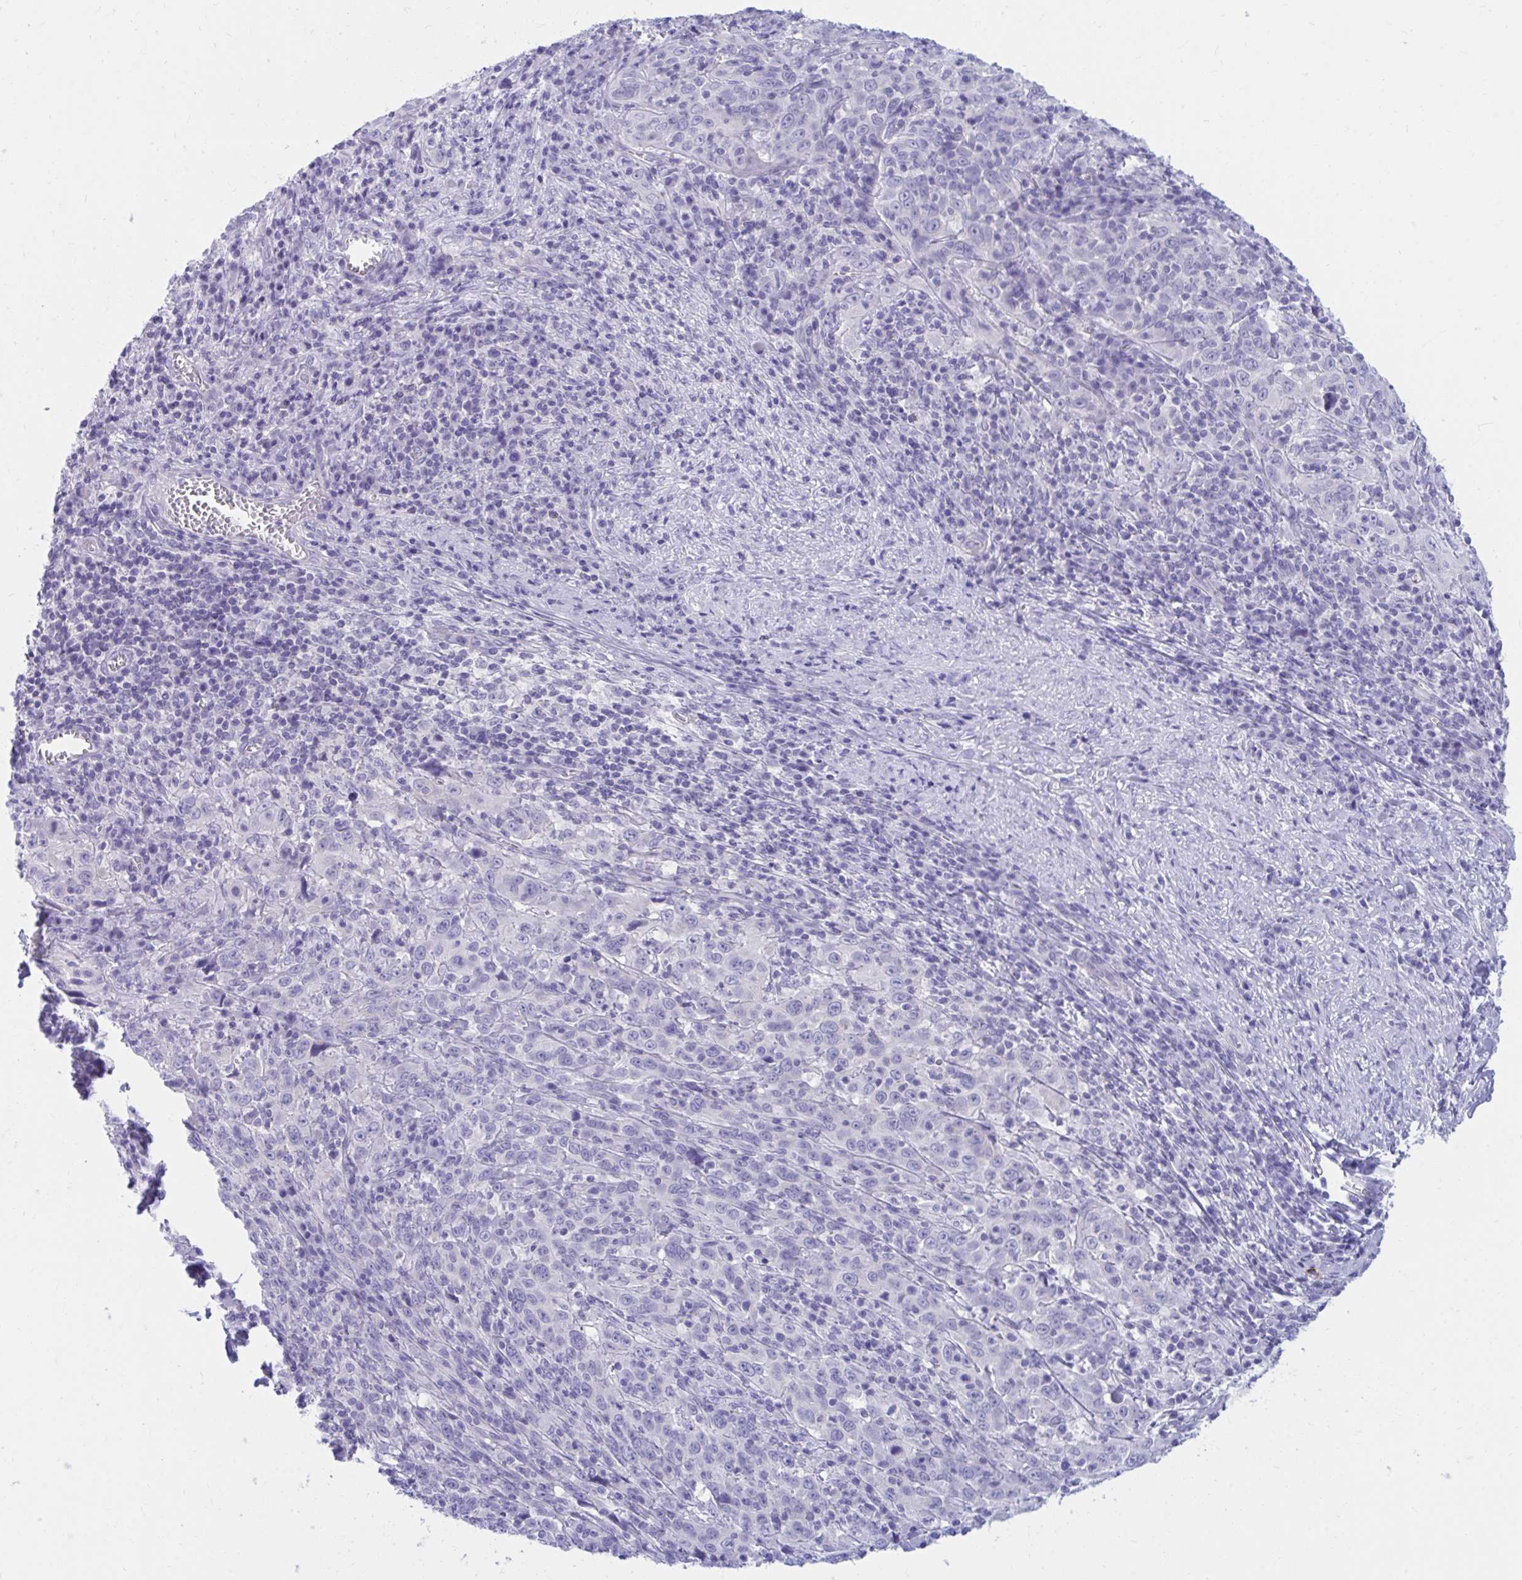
{"staining": {"intensity": "negative", "quantity": "none", "location": "none"}, "tissue": "cervical cancer", "cell_type": "Tumor cells", "image_type": "cancer", "snomed": [{"axis": "morphology", "description": "Squamous cell carcinoma, NOS"}, {"axis": "topography", "description": "Cervix"}], "caption": "A photomicrograph of human squamous cell carcinoma (cervical) is negative for staining in tumor cells. (IHC, brightfield microscopy, high magnification).", "gene": "SHISA8", "patient": {"sex": "female", "age": 46}}